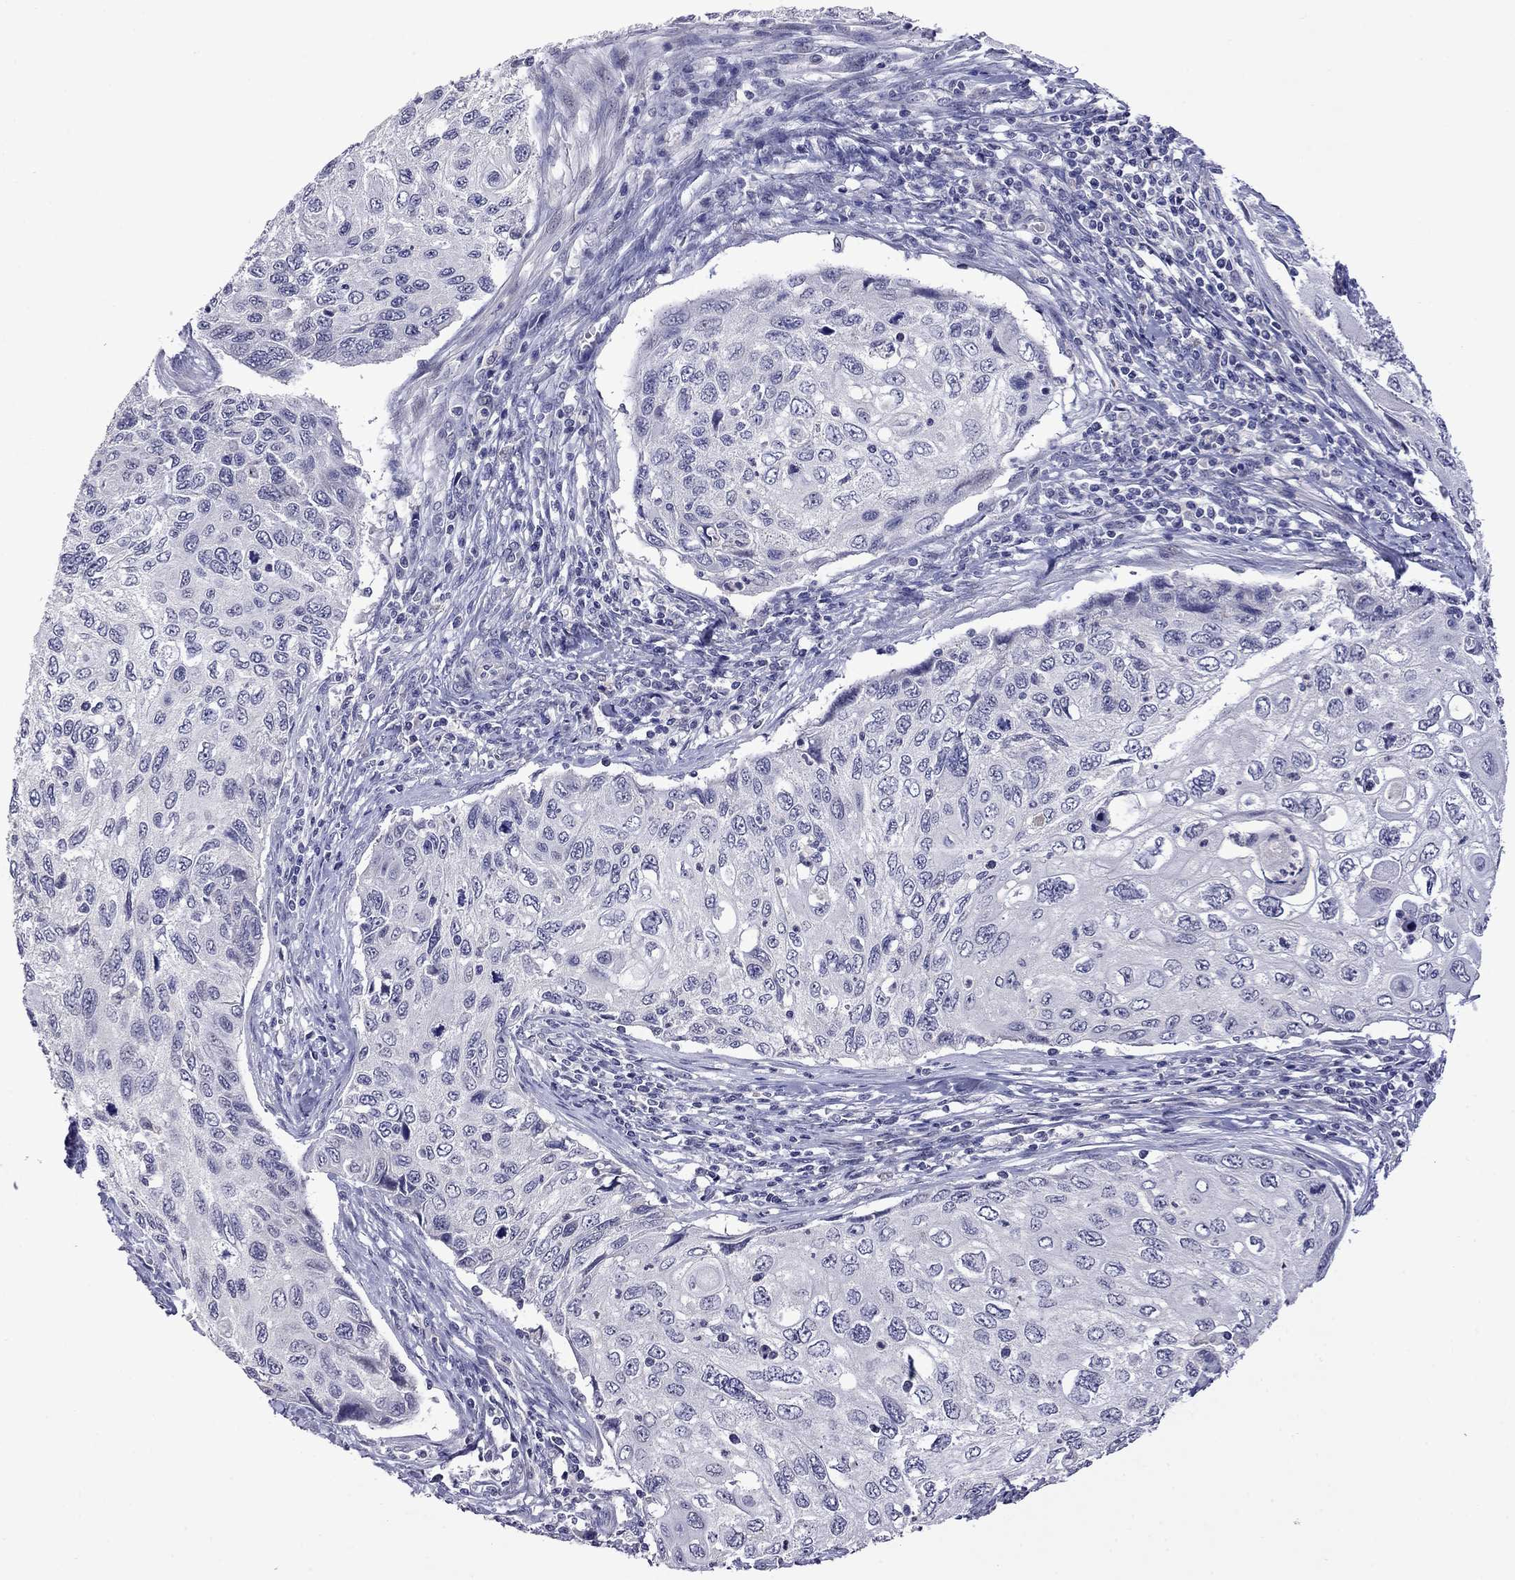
{"staining": {"intensity": "negative", "quantity": "none", "location": "none"}, "tissue": "cervical cancer", "cell_type": "Tumor cells", "image_type": "cancer", "snomed": [{"axis": "morphology", "description": "Squamous cell carcinoma, NOS"}, {"axis": "topography", "description": "Cervix"}], "caption": "Tumor cells are negative for protein expression in human cervical cancer (squamous cell carcinoma). The staining was performed using DAB to visualize the protein expression in brown, while the nuclei were stained in blue with hematoxylin (Magnification: 20x).", "gene": "STAR", "patient": {"sex": "female", "age": 70}}